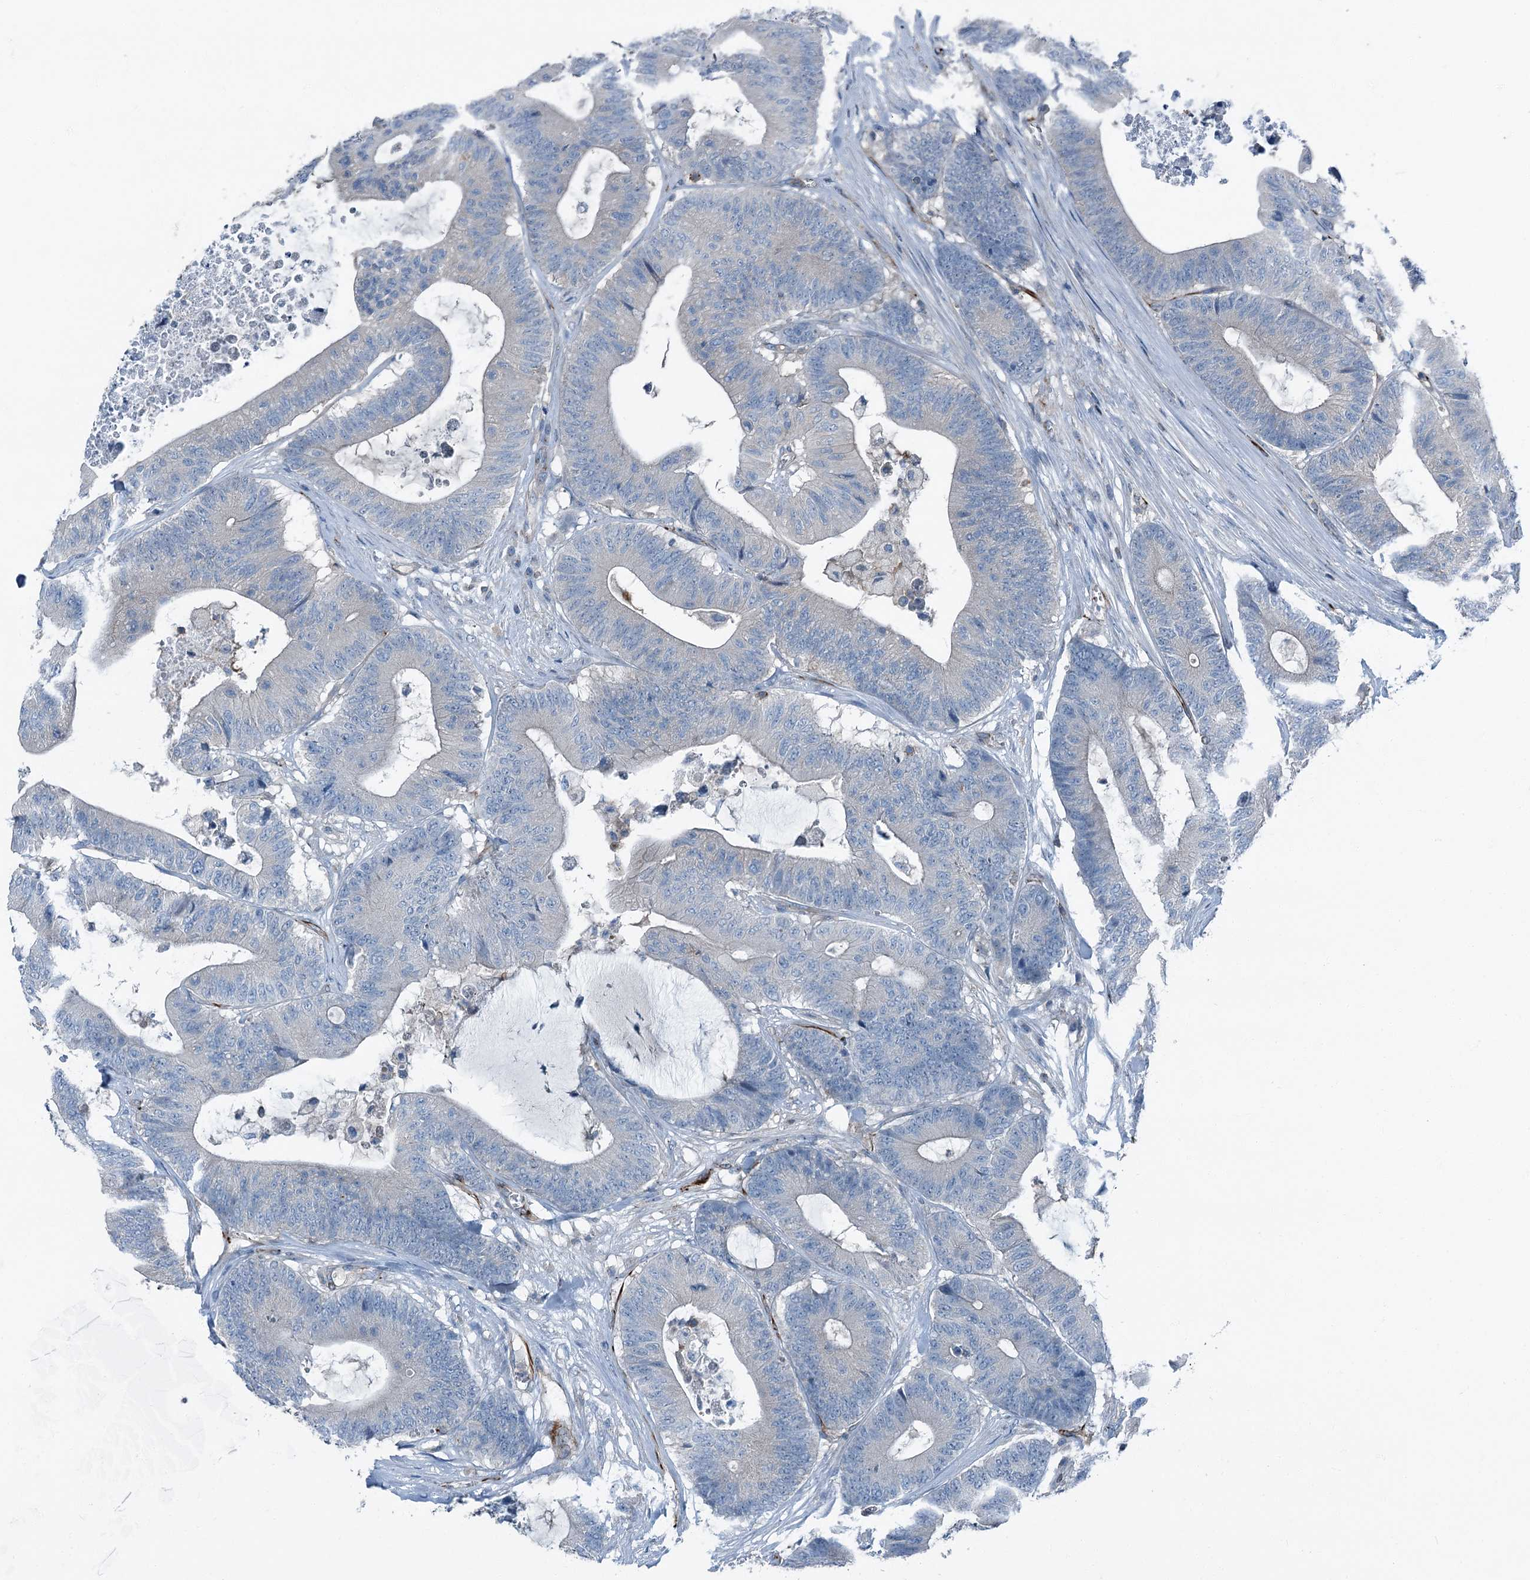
{"staining": {"intensity": "negative", "quantity": "none", "location": "none"}, "tissue": "colorectal cancer", "cell_type": "Tumor cells", "image_type": "cancer", "snomed": [{"axis": "morphology", "description": "Adenocarcinoma, NOS"}, {"axis": "topography", "description": "Colon"}], "caption": "Tumor cells show no significant protein positivity in colorectal cancer (adenocarcinoma).", "gene": "AXL", "patient": {"sex": "female", "age": 84}}